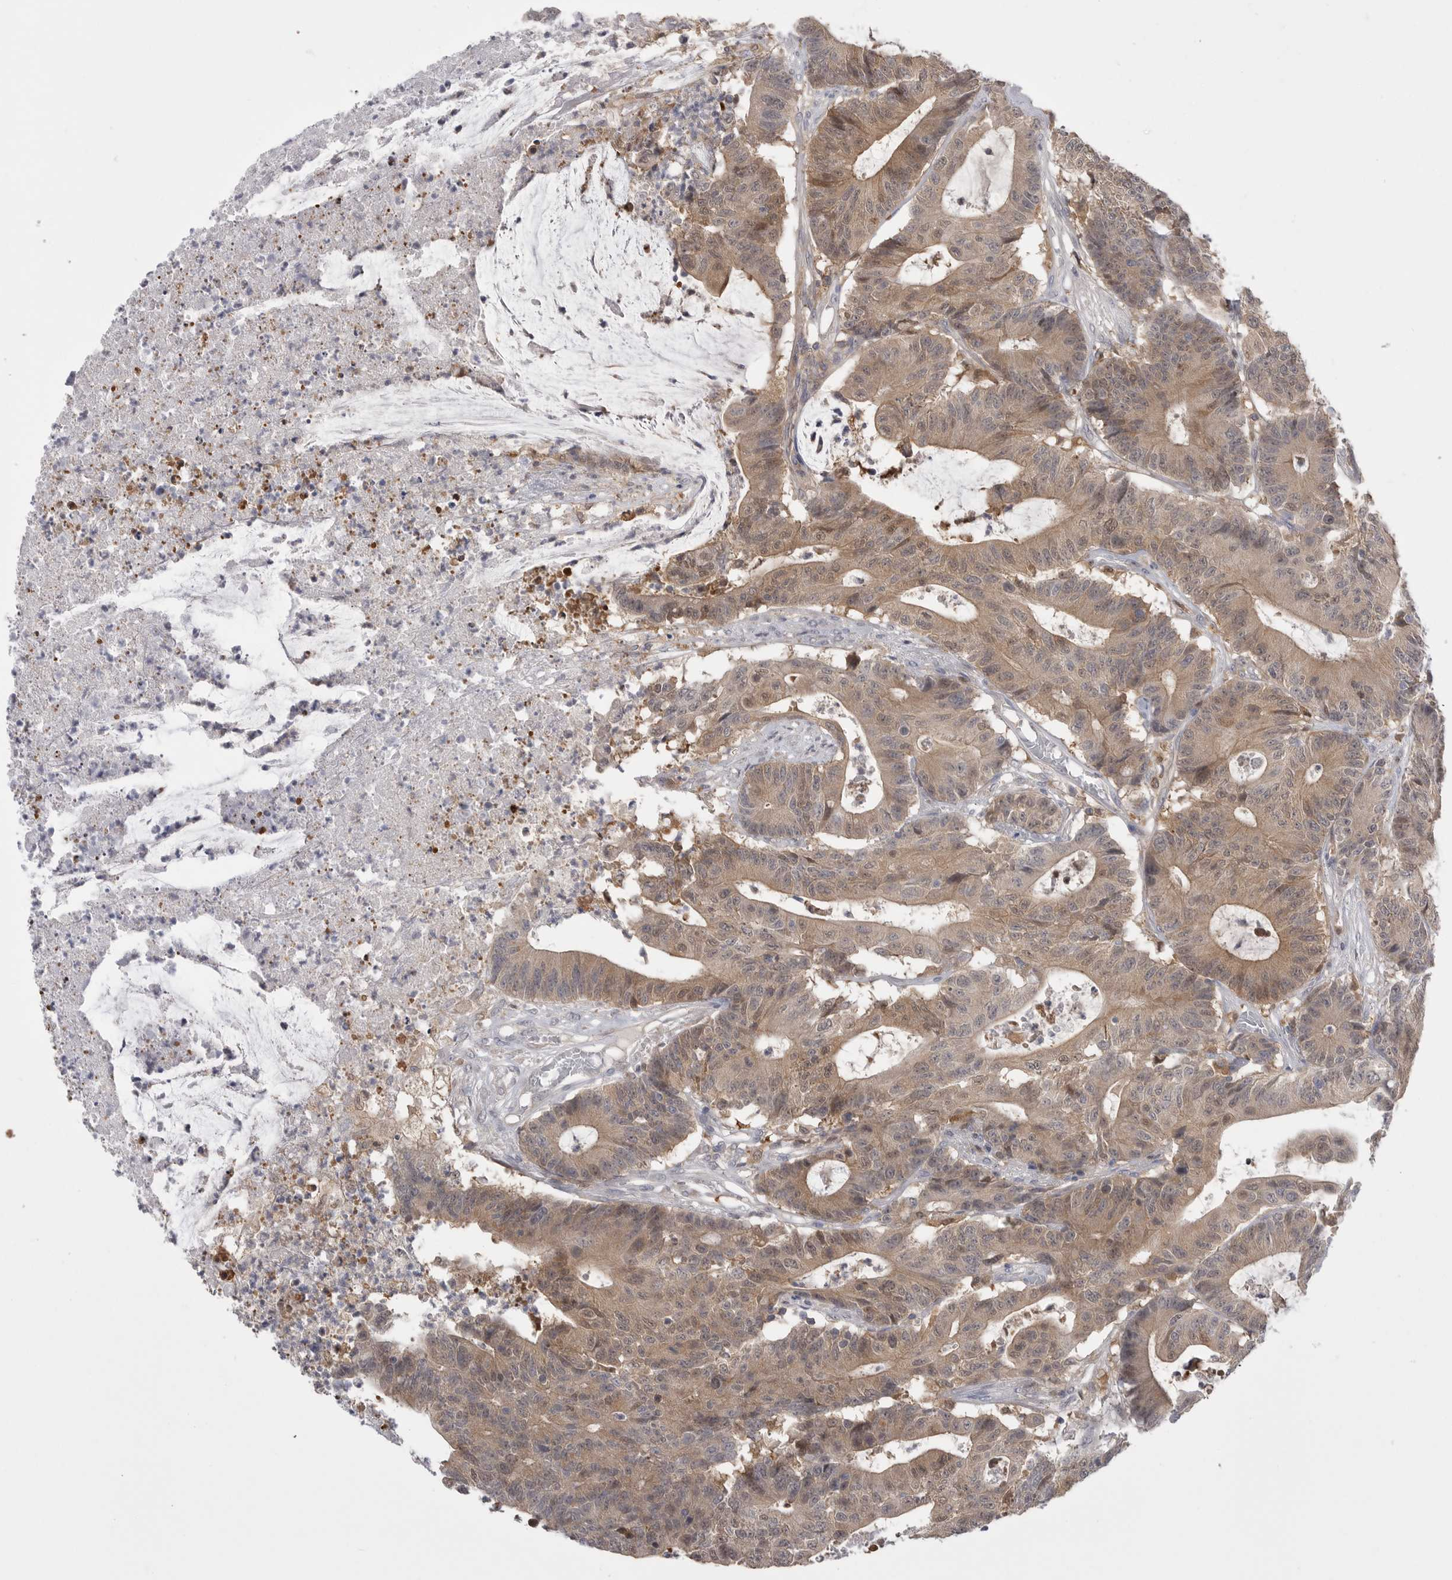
{"staining": {"intensity": "moderate", "quantity": ">75%", "location": "cytoplasmic/membranous"}, "tissue": "colorectal cancer", "cell_type": "Tumor cells", "image_type": "cancer", "snomed": [{"axis": "morphology", "description": "Adenocarcinoma, NOS"}, {"axis": "topography", "description": "Colon"}], "caption": "Approximately >75% of tumor cells in human colorectal adenocarcinoma demonstrate moderate cytoplasmic/membranous protein expression as visualized by brown immunohistochemical staining.", "gene": "KYAT3", "patient": {"sex": "female", "age": 84}}